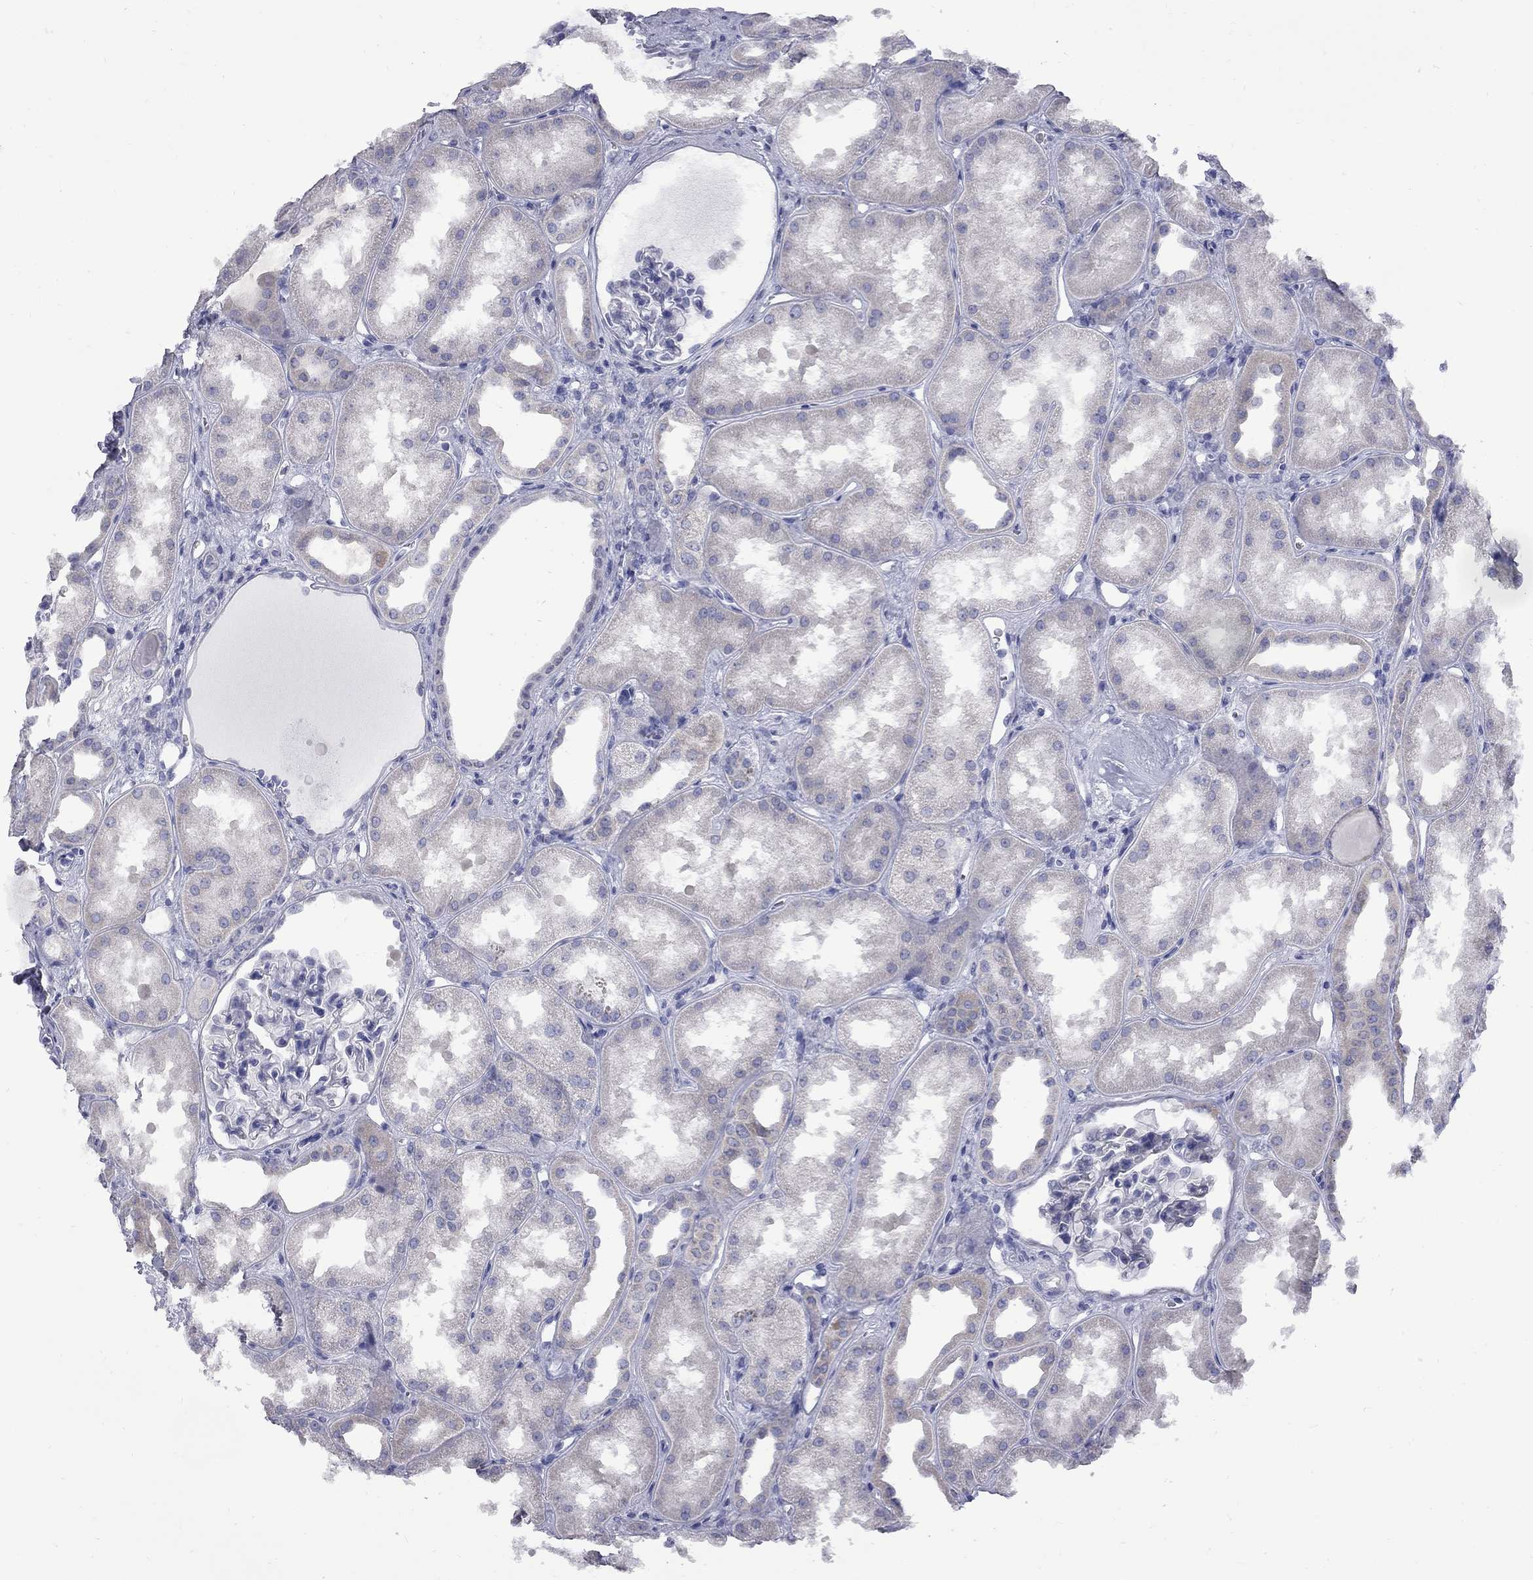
{"staining": {"intensity": "negative", "quantity": "none", "location": "none"}, "tissue": "kidney", "cell_type": "Cells in glomeruli", "image_type": "normal", "snomed": [{"axis": "morphology", "description": "Normal tissue, NOS"}, {"axis": "topography", "description": "Kidney"}], "caption": "IHC of unremarkable kidney reveals no staining in cells in glomeruli.", "gene": "ABCB4", "patient": {"sex": "male", "age": 61}}